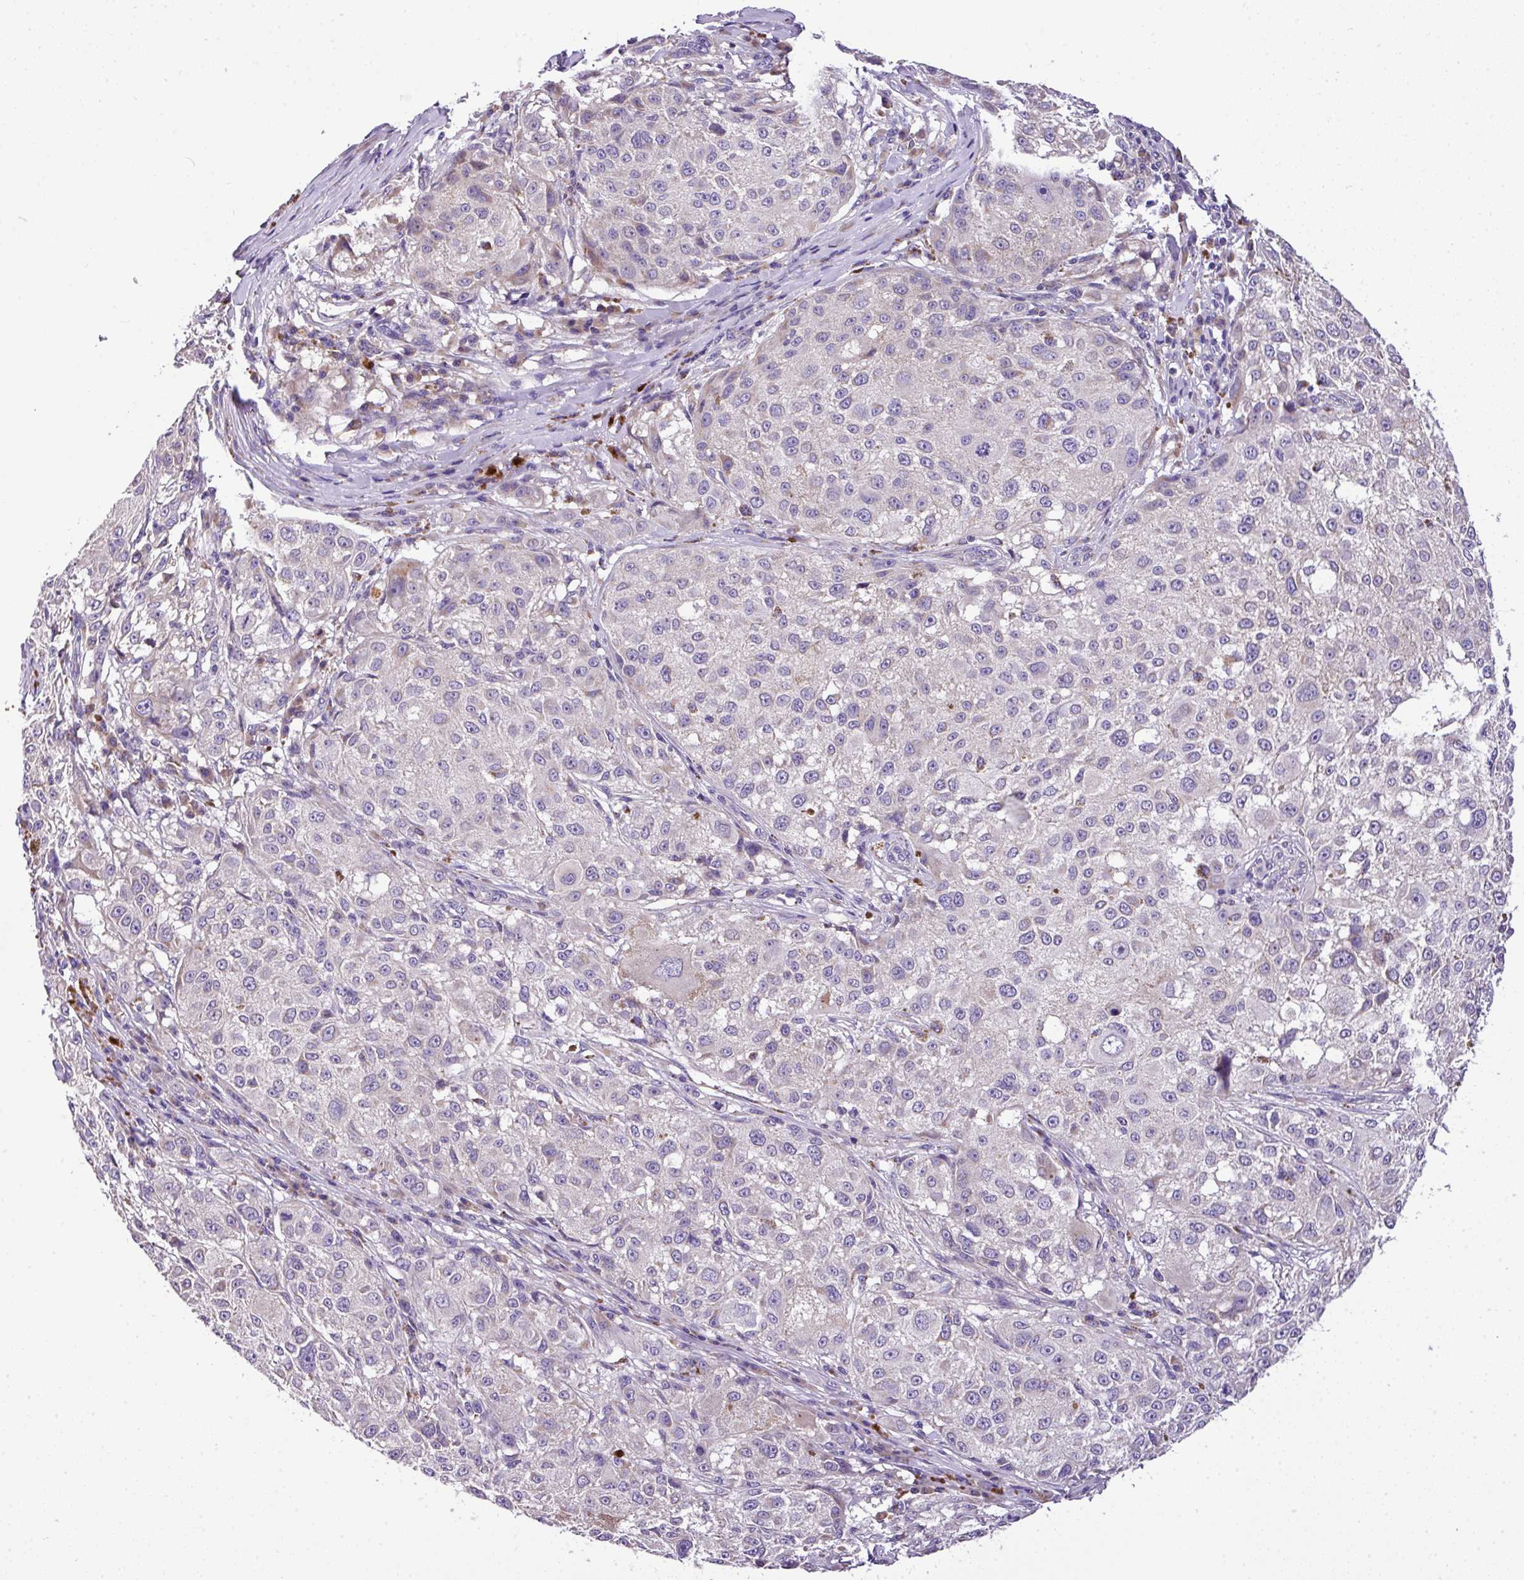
{"staining": {"intensity": "negative", "quantity": "none", "location": "none"}, "tissue": "melanoma", "cell_type": "Tumor cells", "image_type": "cancer", "snomed": [{"axis": "morphology", "description": "Necrosis, NOS"}, {"axis": "morphology", "description": "Malignant melanoma, NOS"}, {"axis": "topography", "description": "Skin"}], "caption": "Image shows no protein positivity in tumor cells of malignant melanoma tissue. (IHC, brightfield microscopy, high magnification).", "gene": "ANXA2R", "patient": {"sex": "female", "age": 87}}